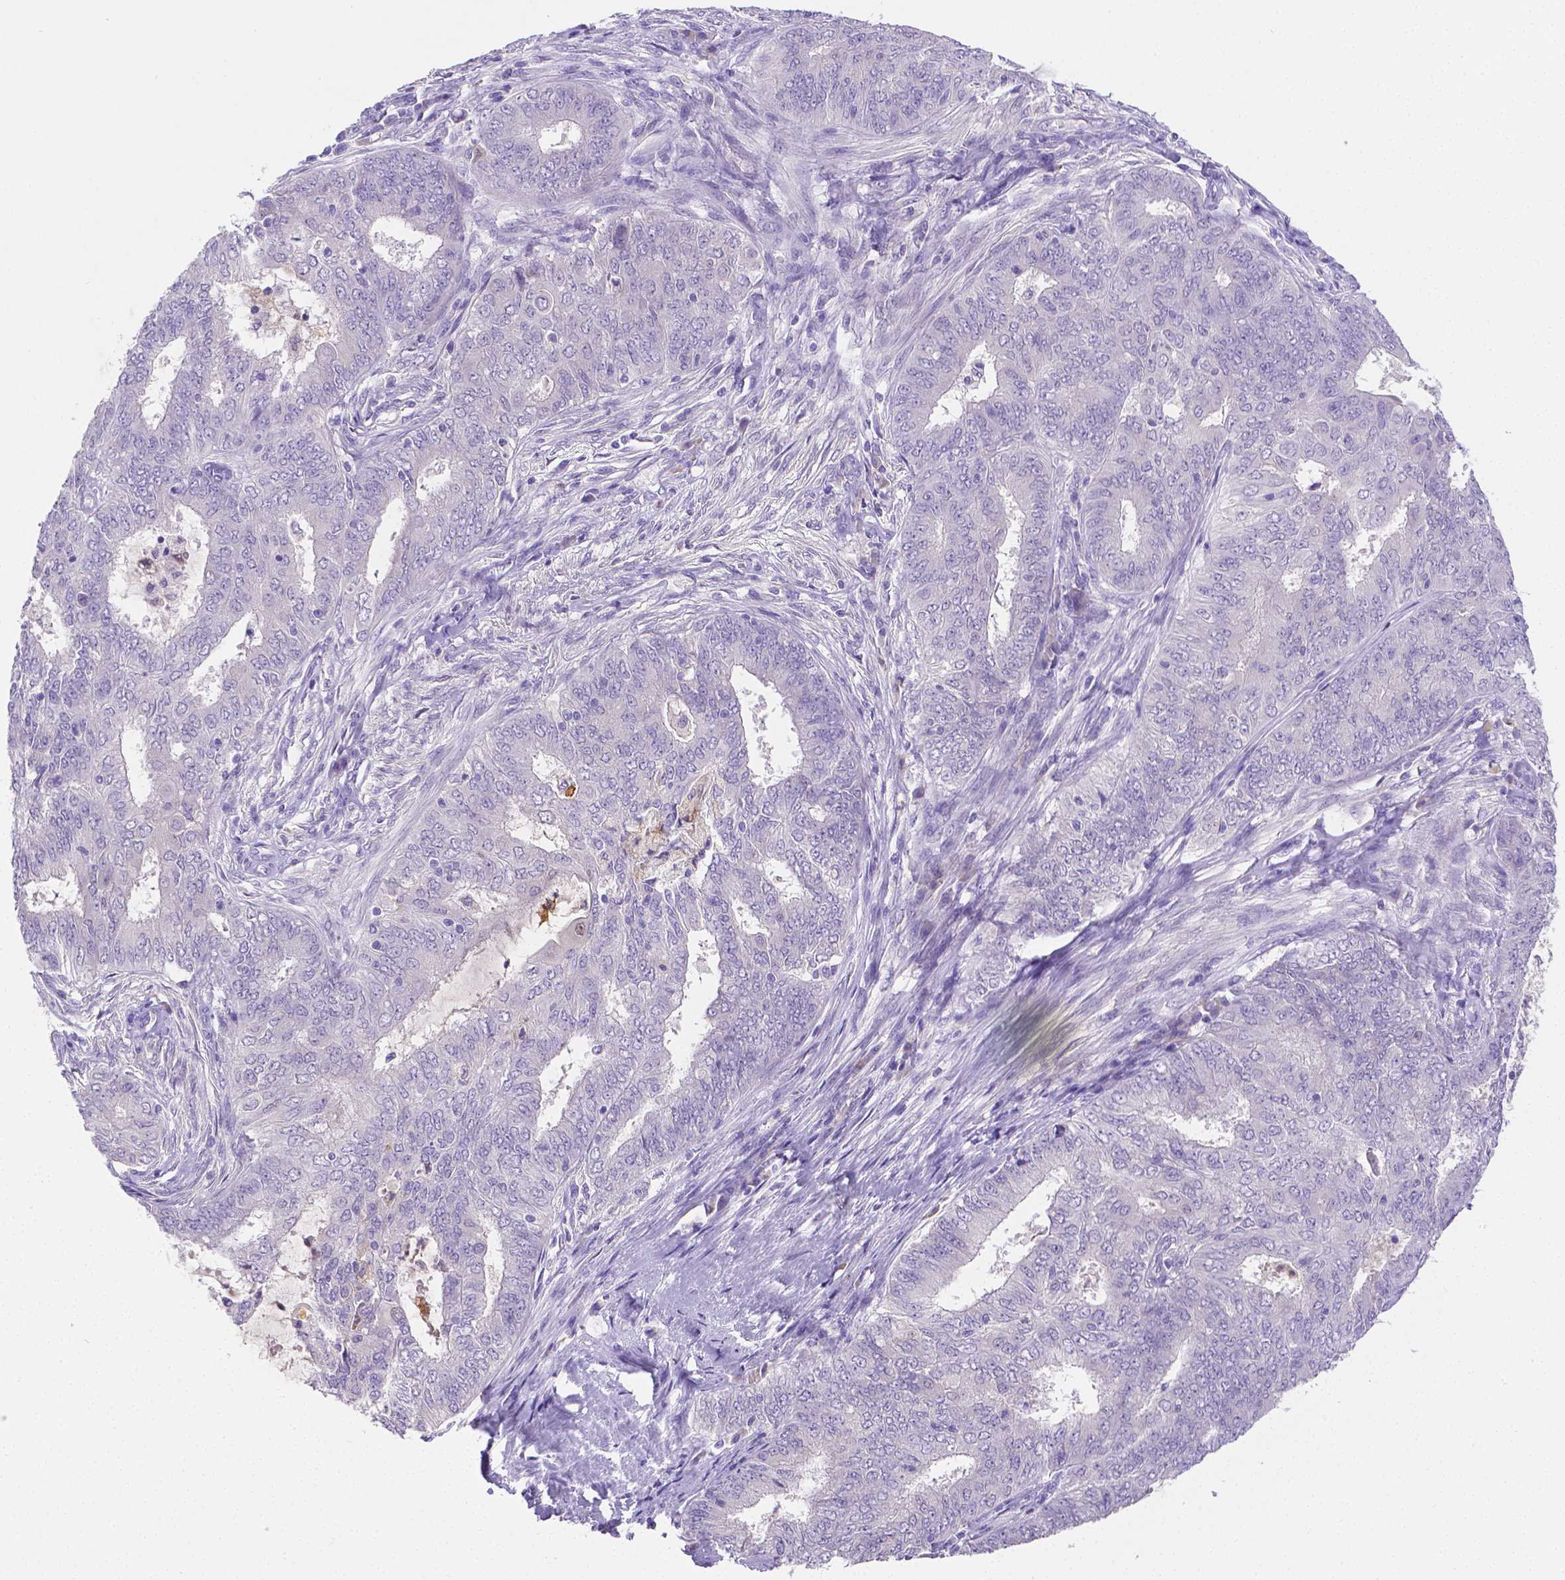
{"staining": {"intensity": "negative", "quantity": "none", "location": "none"}, "tissue": "endometrial cancer", "cell_type": "Tumor cells", "image_type": "cancer", "snomed": [{"axis": "morphology", "description": "Adenocarcinoma, NOS"}, {"axis": "topography", "description": "Endometrium"}], "caption": "There is no significant expression in tumor cells of endometrial adenocarcinoma. (Brightfield microscopy of DAB IHC at high magnification).", "gene": "NXPH2", "patient": {"sex": "female", "age": 62}}